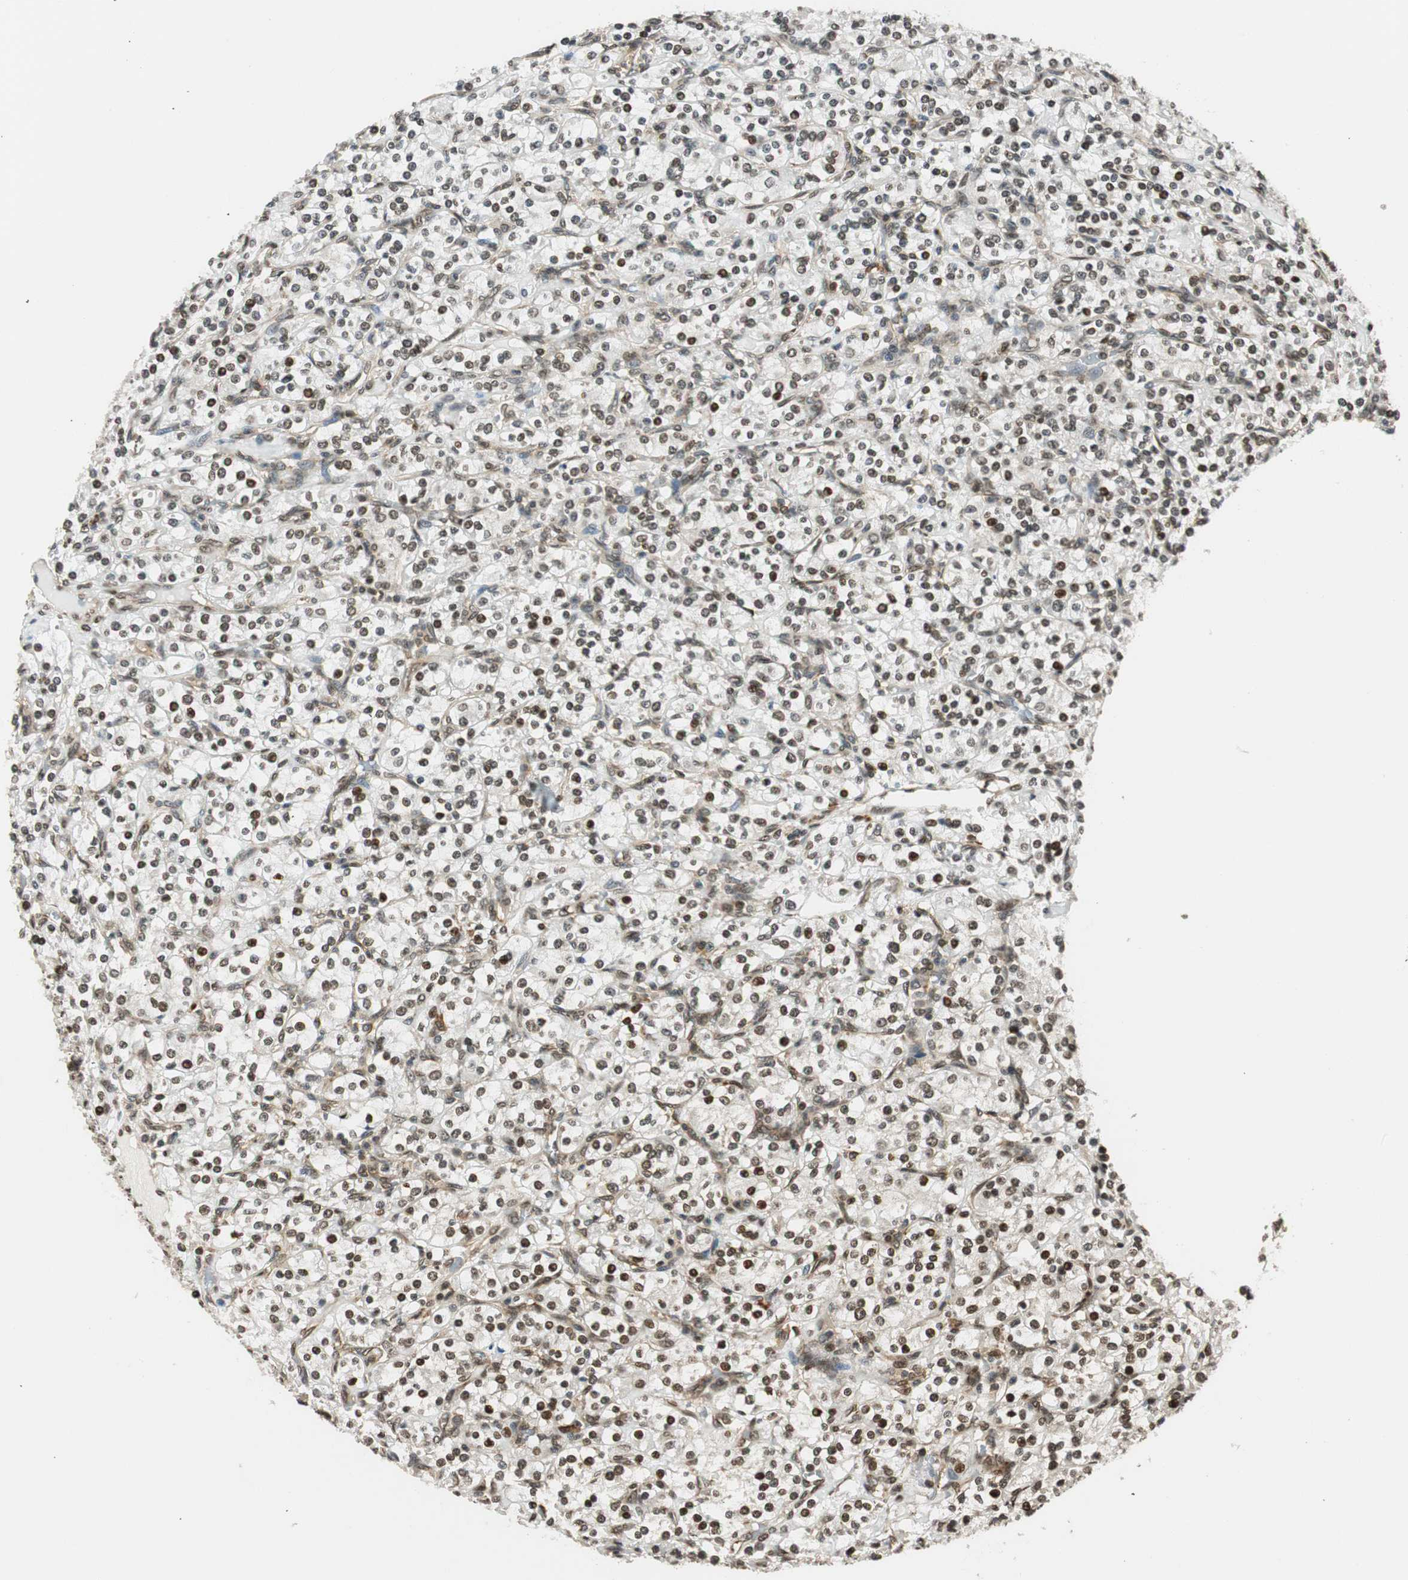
{"staining": {"intensity": "moderate", "quantity": "25%-75%", "location": "nuclear"}, "tissue": "renal cancer", "cell_type": "Tumor cells", "image_type": "cancer", "snomed": [{"axis": "morphology", "description": "Adenocarcinoma, NOS"}, {"axis": "topography", "description": "Kidney"}], "caption": "Immunohistochemical staining of adenocarcinoma (renal) shows moderate nuclear protein positivity in approximately 25%-75% of tumor cells. (DAB IHC, brown staining for protein, blue staining for nuclei).", "gene": "RING1", "patient": {"sex": "male", "age": 77}}